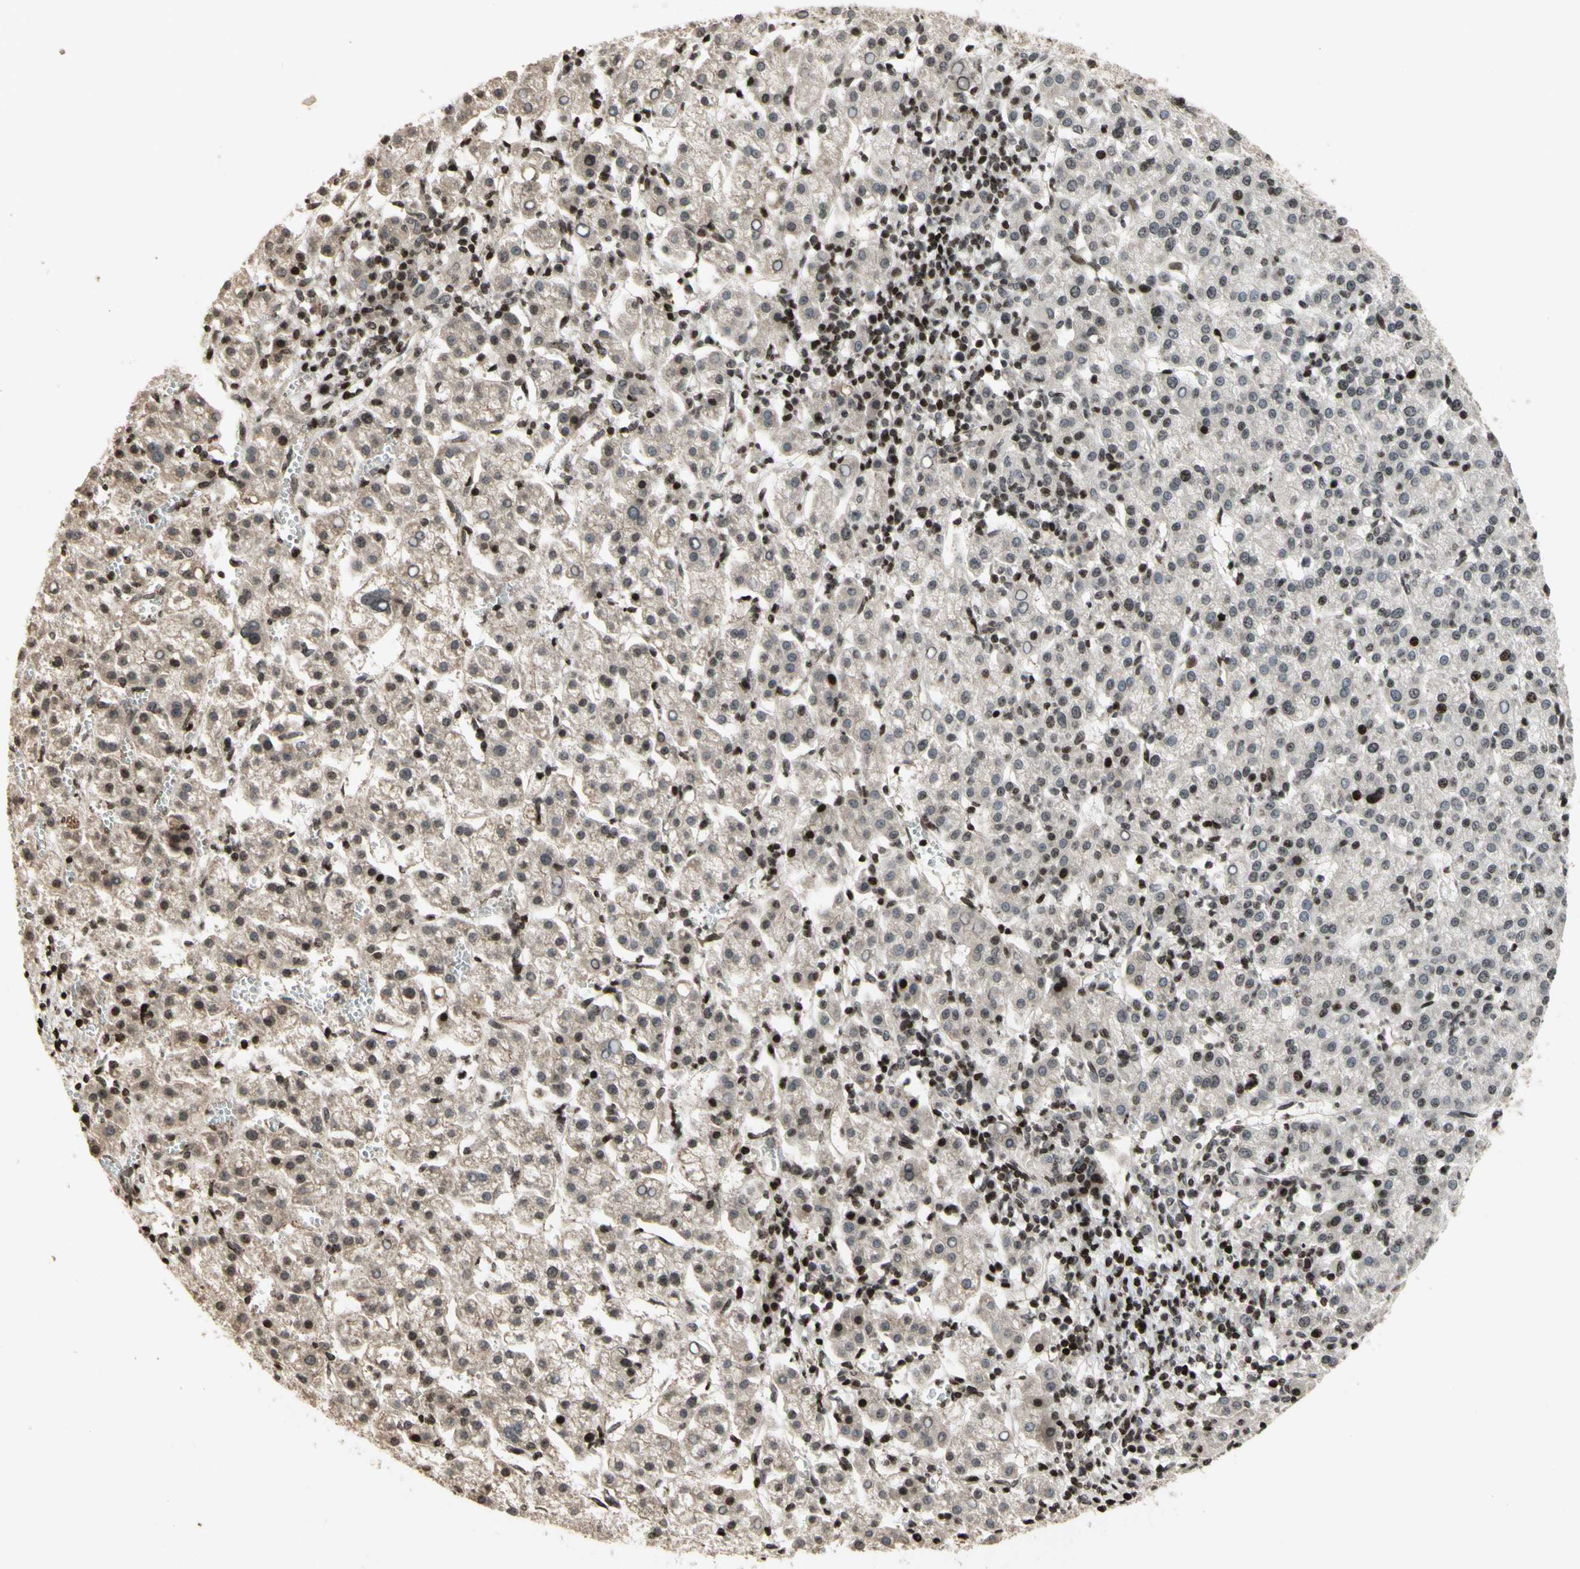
{"staining": {"intensity": "weak", "quantity": "25%-75%", "location": "cytoplasmic/membranous"}, "tissue": "liver cancer", "cell_type": "Tumor cells", "image_type": "cancer", "snomed": [{"axis": "morphology", "description": "Carcinoma, Hepatocellular, NOS"}, {"axis": "topography", "description": "Liver"}], "caption": "Brown immunohistochemical staining in human liver hepatocellular carcinoma reveals weak cytoplasmic/membranous positivity in approximately 25%-75% of tumor cells.", "gene": "POLA1", "patient": {"sex": "female", "age": 58}}